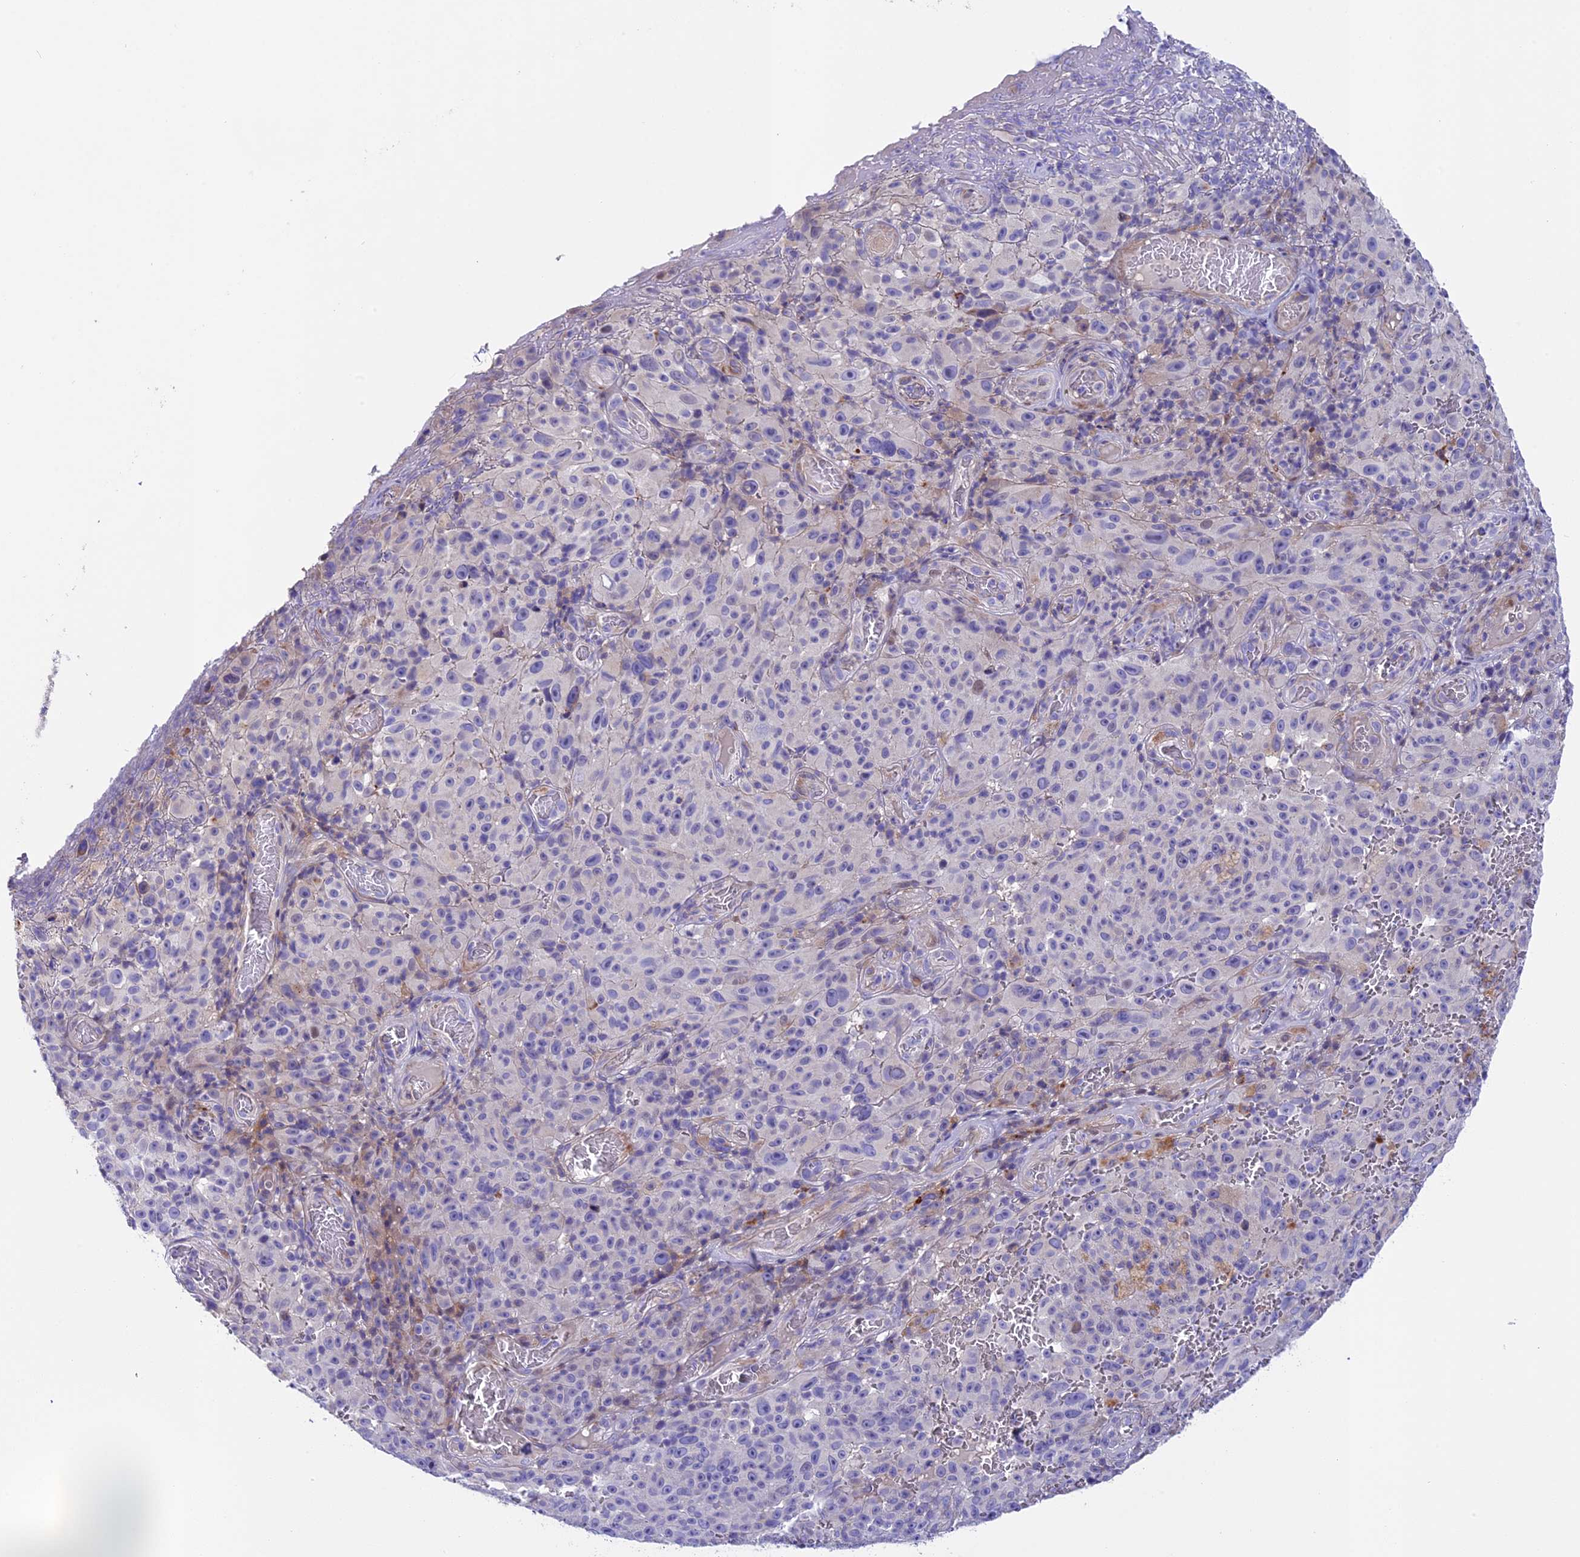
{"staining": {"intensity": "negative", "quantity": "none", "location": "none"}, "tissue": "melanoma", "cell_type": "Tumor cells", "image_type": "cancer", "snomed": [{"axis": "morphology", "description": "Malignant melanoma, NOS"}, {"axis": "topography", "description": "Skin"}], "caption": "This is an immunohistochemistry (IHC) photomicrograph of human malignant melanoma. There is no positivity in tumor cells.", "gene": "PIGU", "patient": {"sex": "female", "age": 82}}